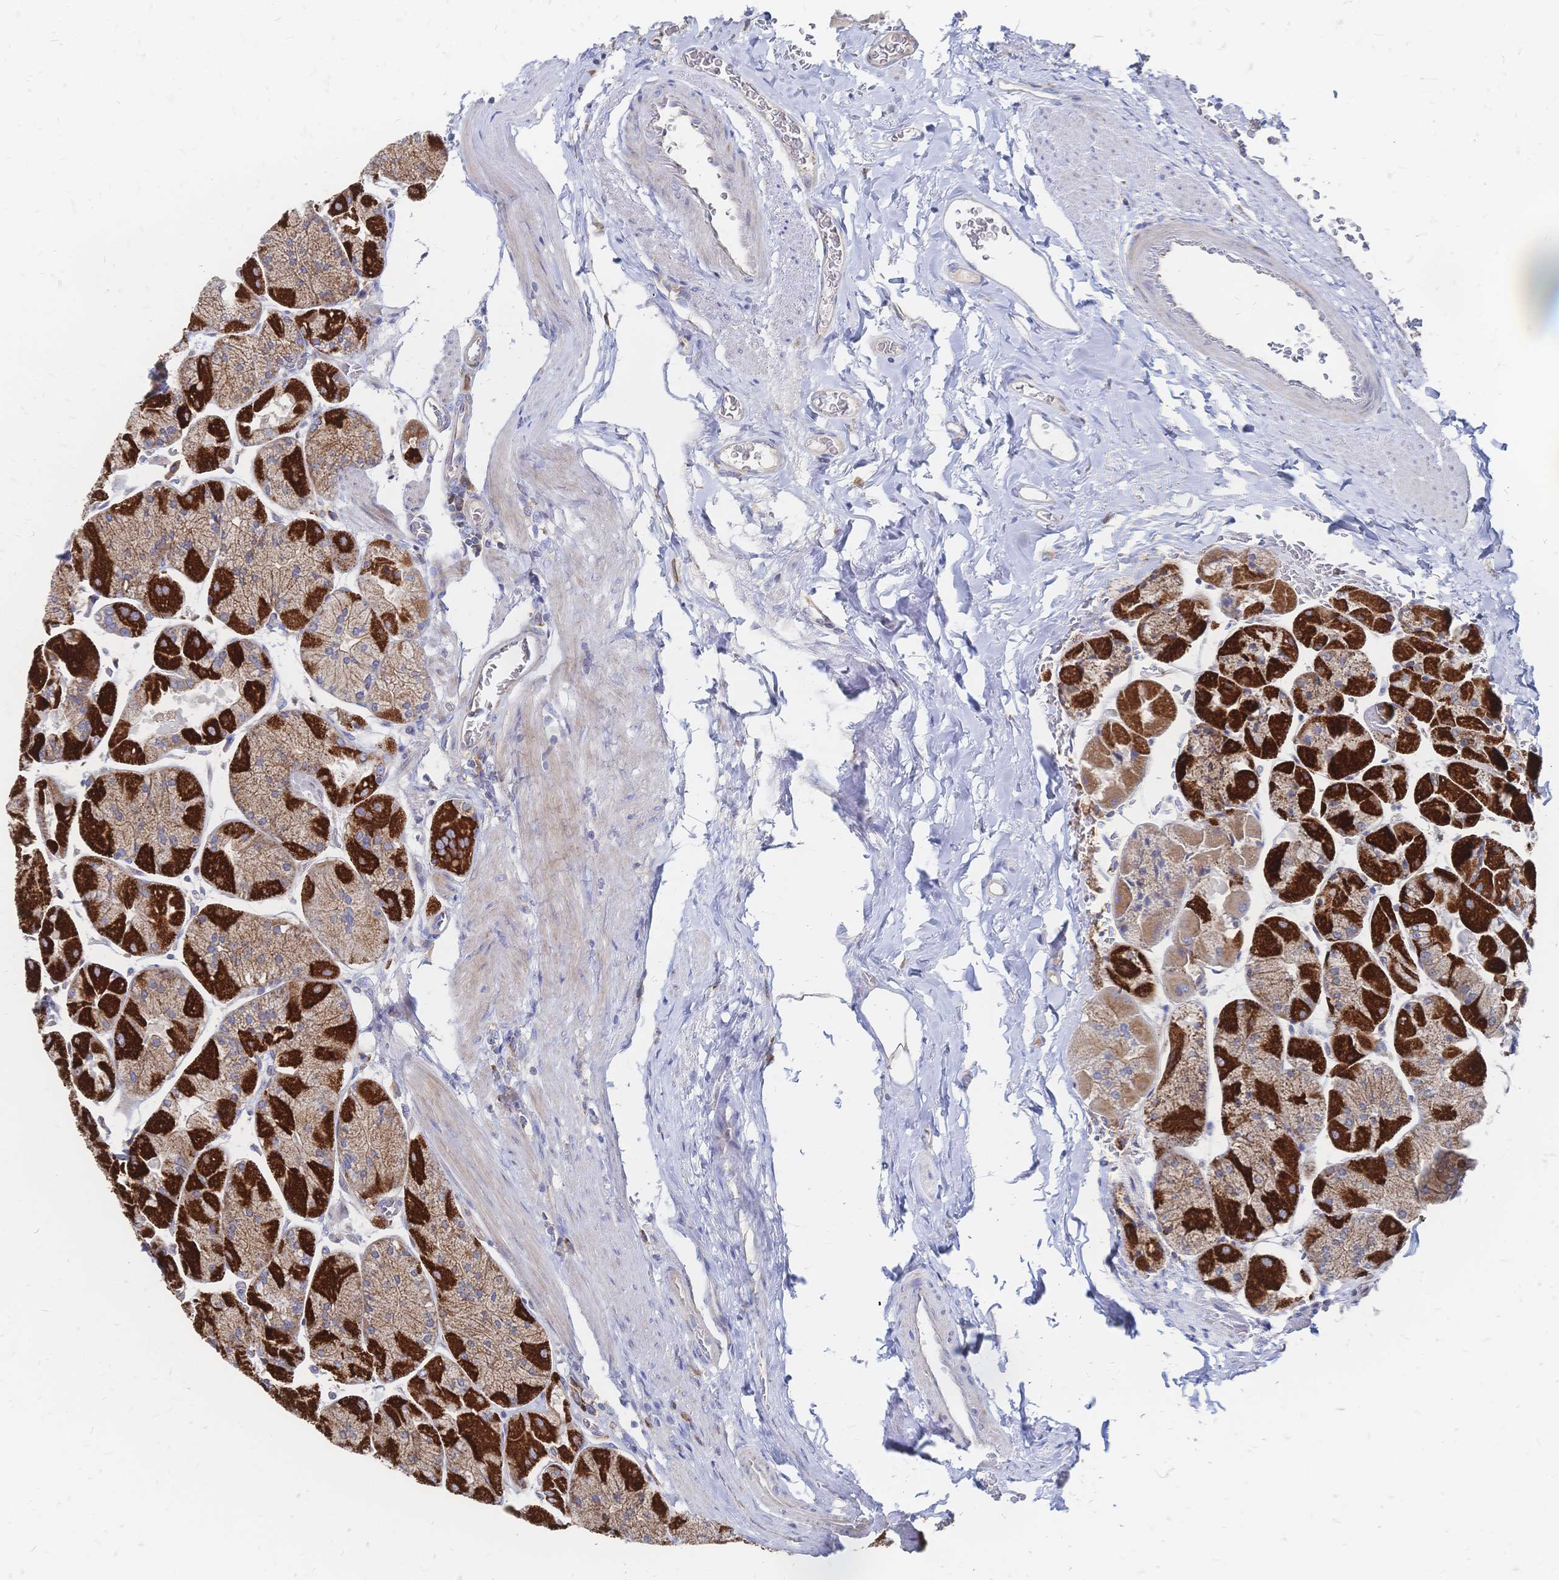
{"staining": {"intensity": "strong", "quantity": "25%-75%", "location": "cytoplasmic/membranous"}, "tissue": "stomach", "cell_type": "Glandular cells", "image_type": "normal", "snomed": [{"axis": "morphology", "description": "Normal tissue, NOS"}, {"axis": "topography", "description": "Stomach"}], "caption": "Immunohistochemistry (IHC) photomicrograph of benign stomach stained for a protein (brown), which demonstrates high levels of strong cytoplasmic/membranous expression in about 25%-75% of glandular cells.", "gene": "SORBS1", "patient": {"sex": "female", "age": 61}}